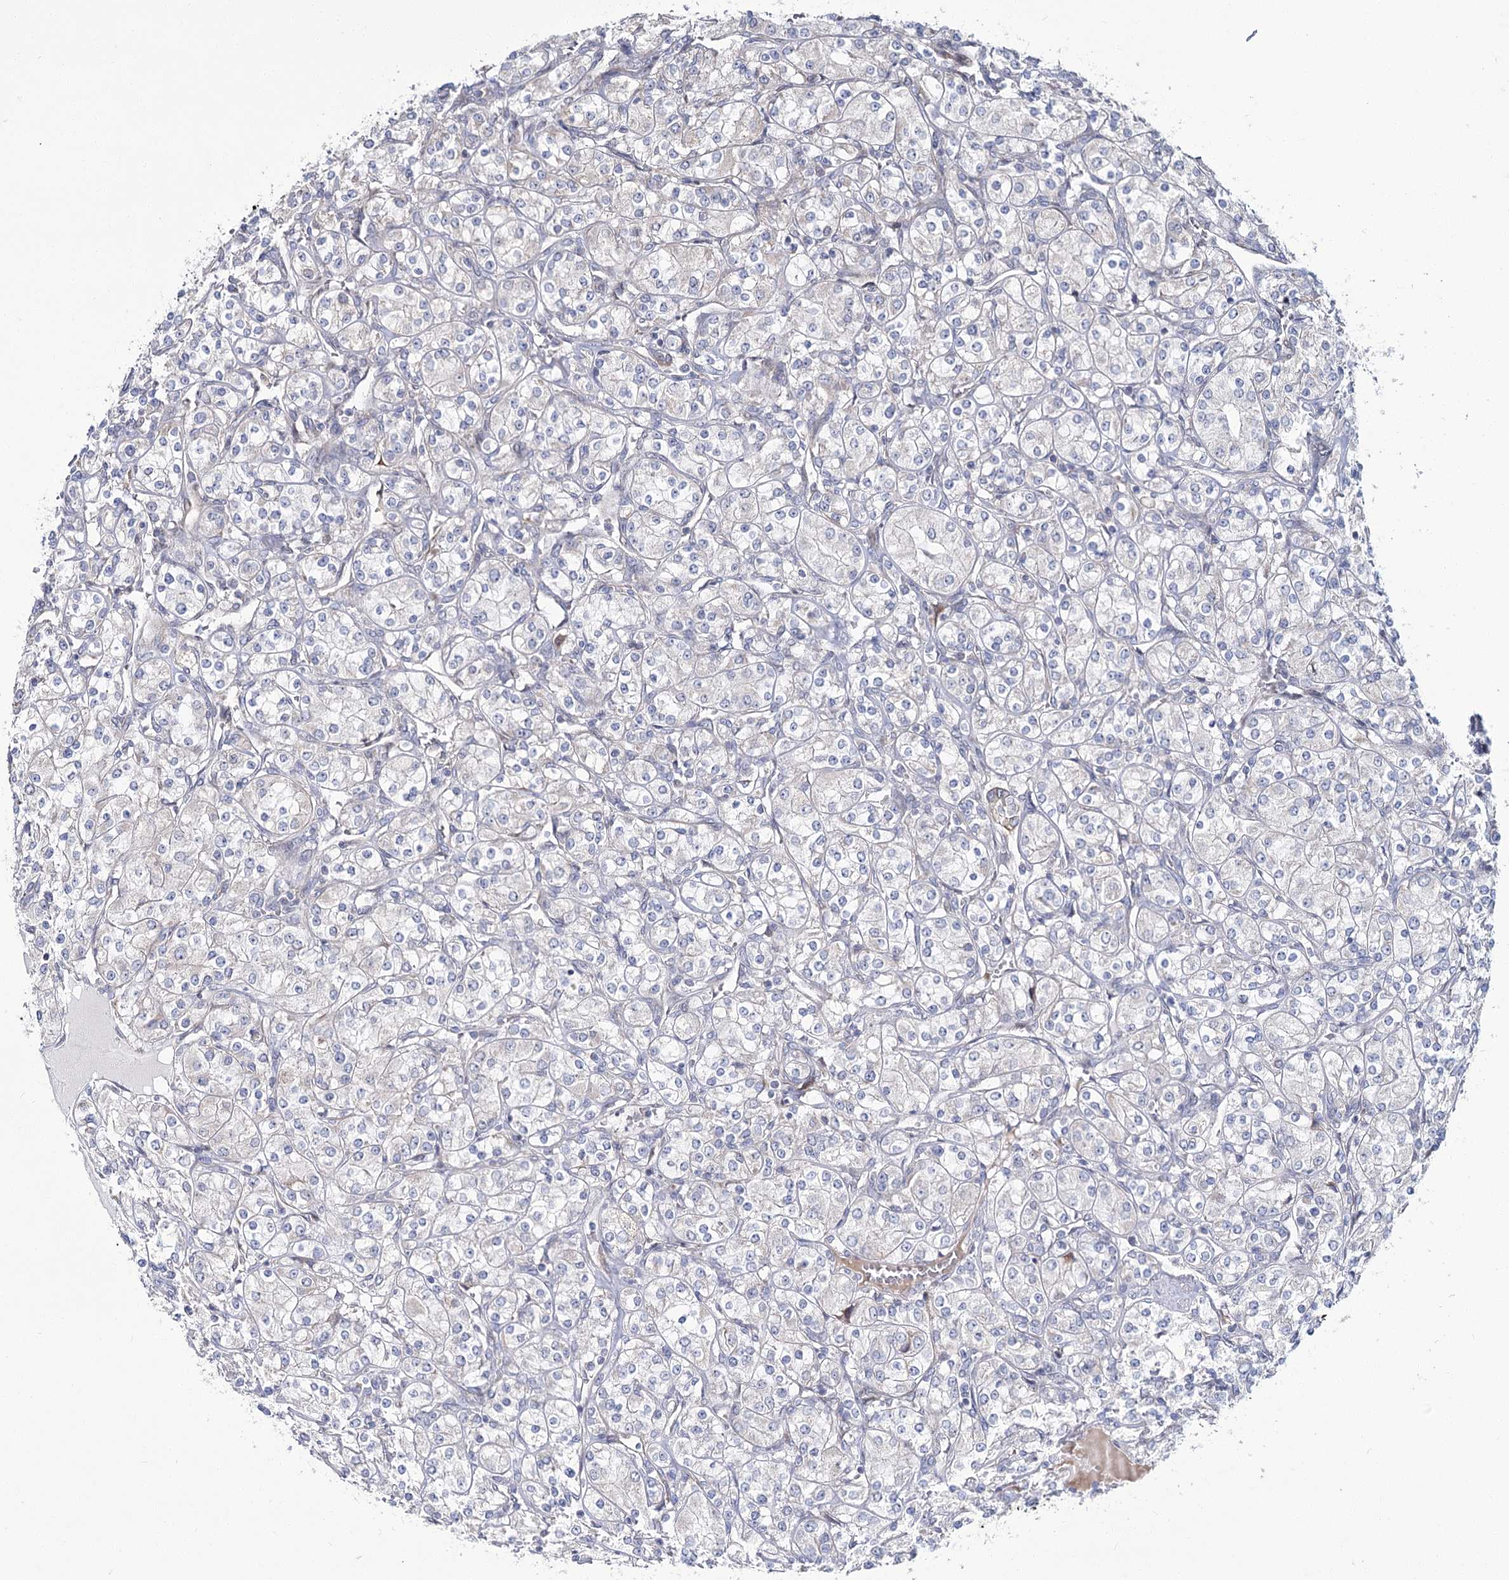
{"staining": {"intensity": "negative", "quantity": "none", "location": "none"}, "tissue": "renal cancer", "cell_type": "Tumor cells", "image_type": "cancer", "snomed": [{"axis": "morphology", "description": "Adenocarcinoma, NOS"}, {"axis": "topography", "description": "Kidney"}], "caption": "This photomicrograph is of renal cancer (adenocarcinoma) stained with IHC to label a protein in brown with the nuclei are counter-stained blue. There is no positivity in tumor cells. (Brightfield microscopy of DAB IHC at high magnification).", "gene": "CPLANE1", "patient": {"sex": "male", "age": 77}}